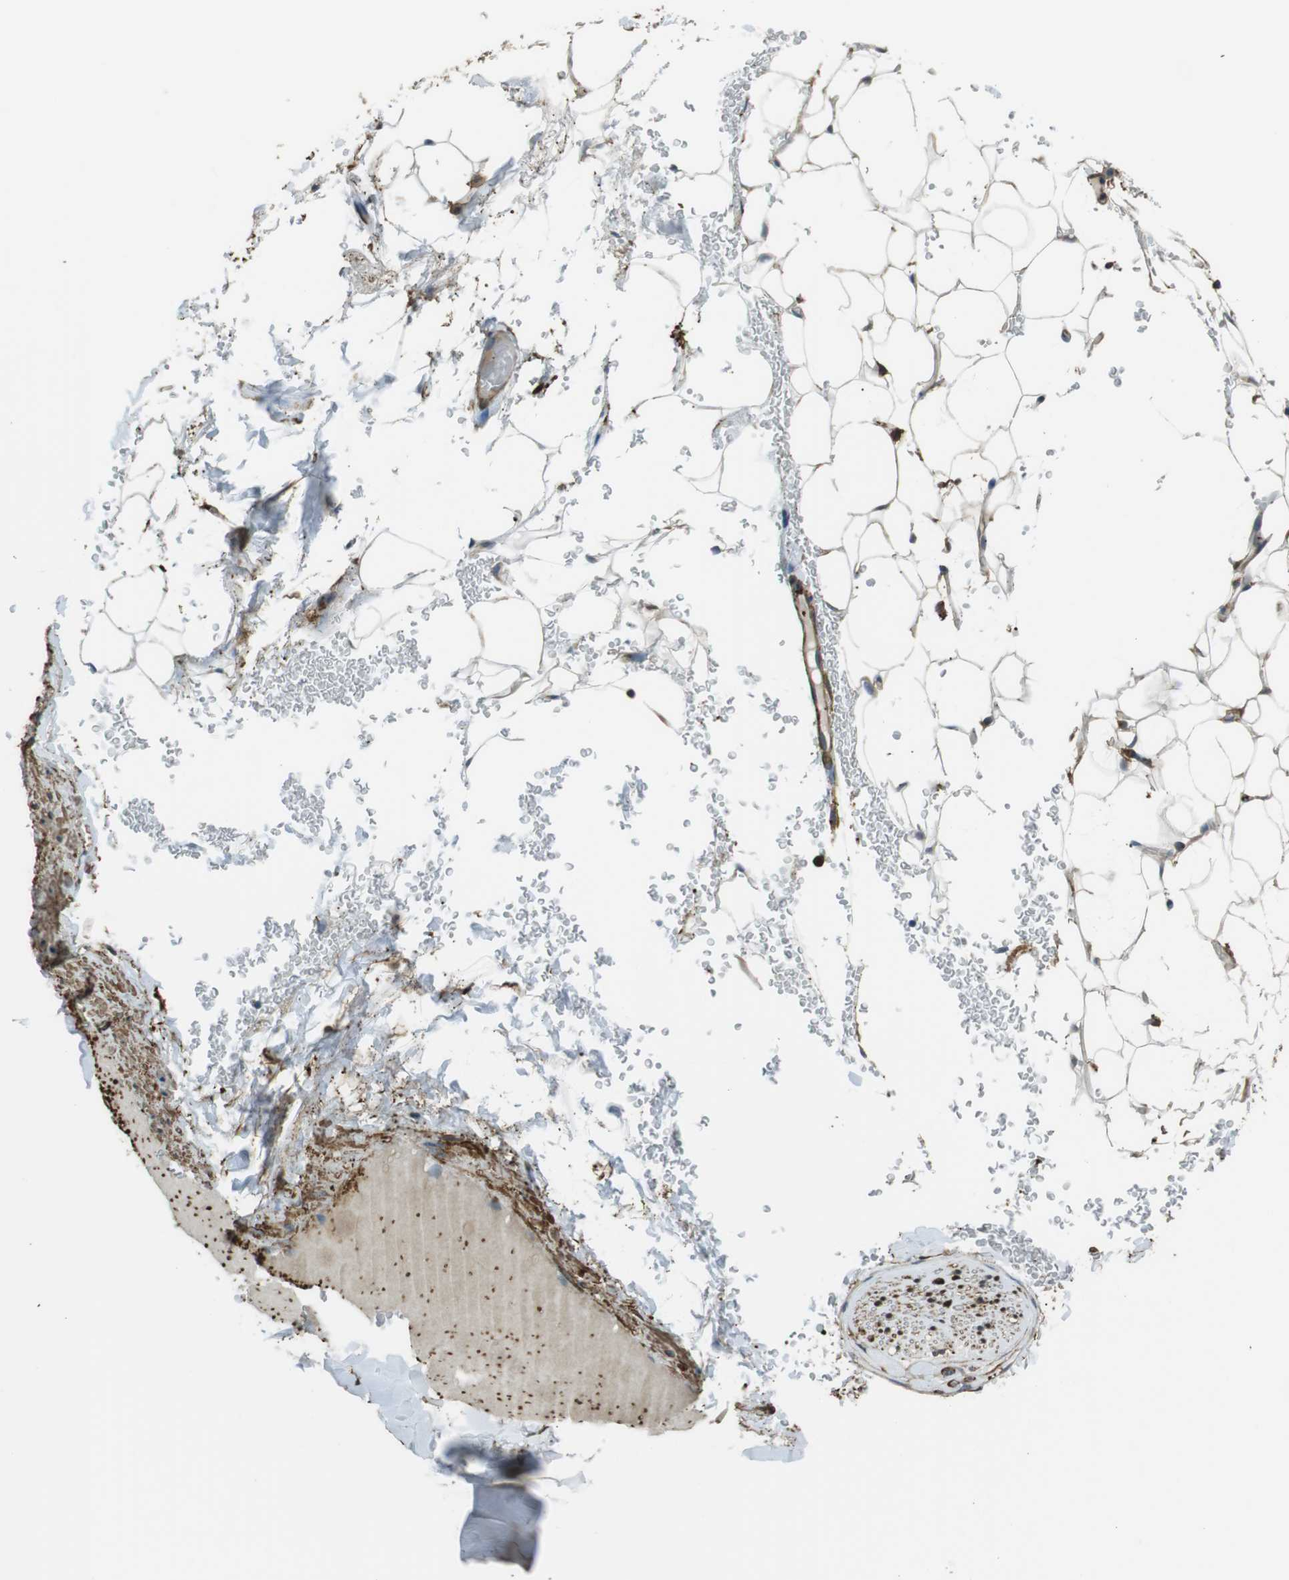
{"staining": {"intensity": "moderate", "quantity": "25%-75%", "location": "cytoplasmic/membranous"}, "tissue": "adipose tissue", "cell_type": "Adipocytes", "image_type": "normal", "snomed": [{"axis": "morphology", "description": "Normal tissue, NOS"}, {"axis": "topography", "description": "Peripheral nerve tissue"}], "caption": "About 25%-75% of adipocytes in normal adipose tissue reveal moderate cytoplasmic/membranous protein expression as visualized by brown immunohistochemical staining.", "gene": "SFT2D1", "patient": {"sex": "male", "age": 70}}